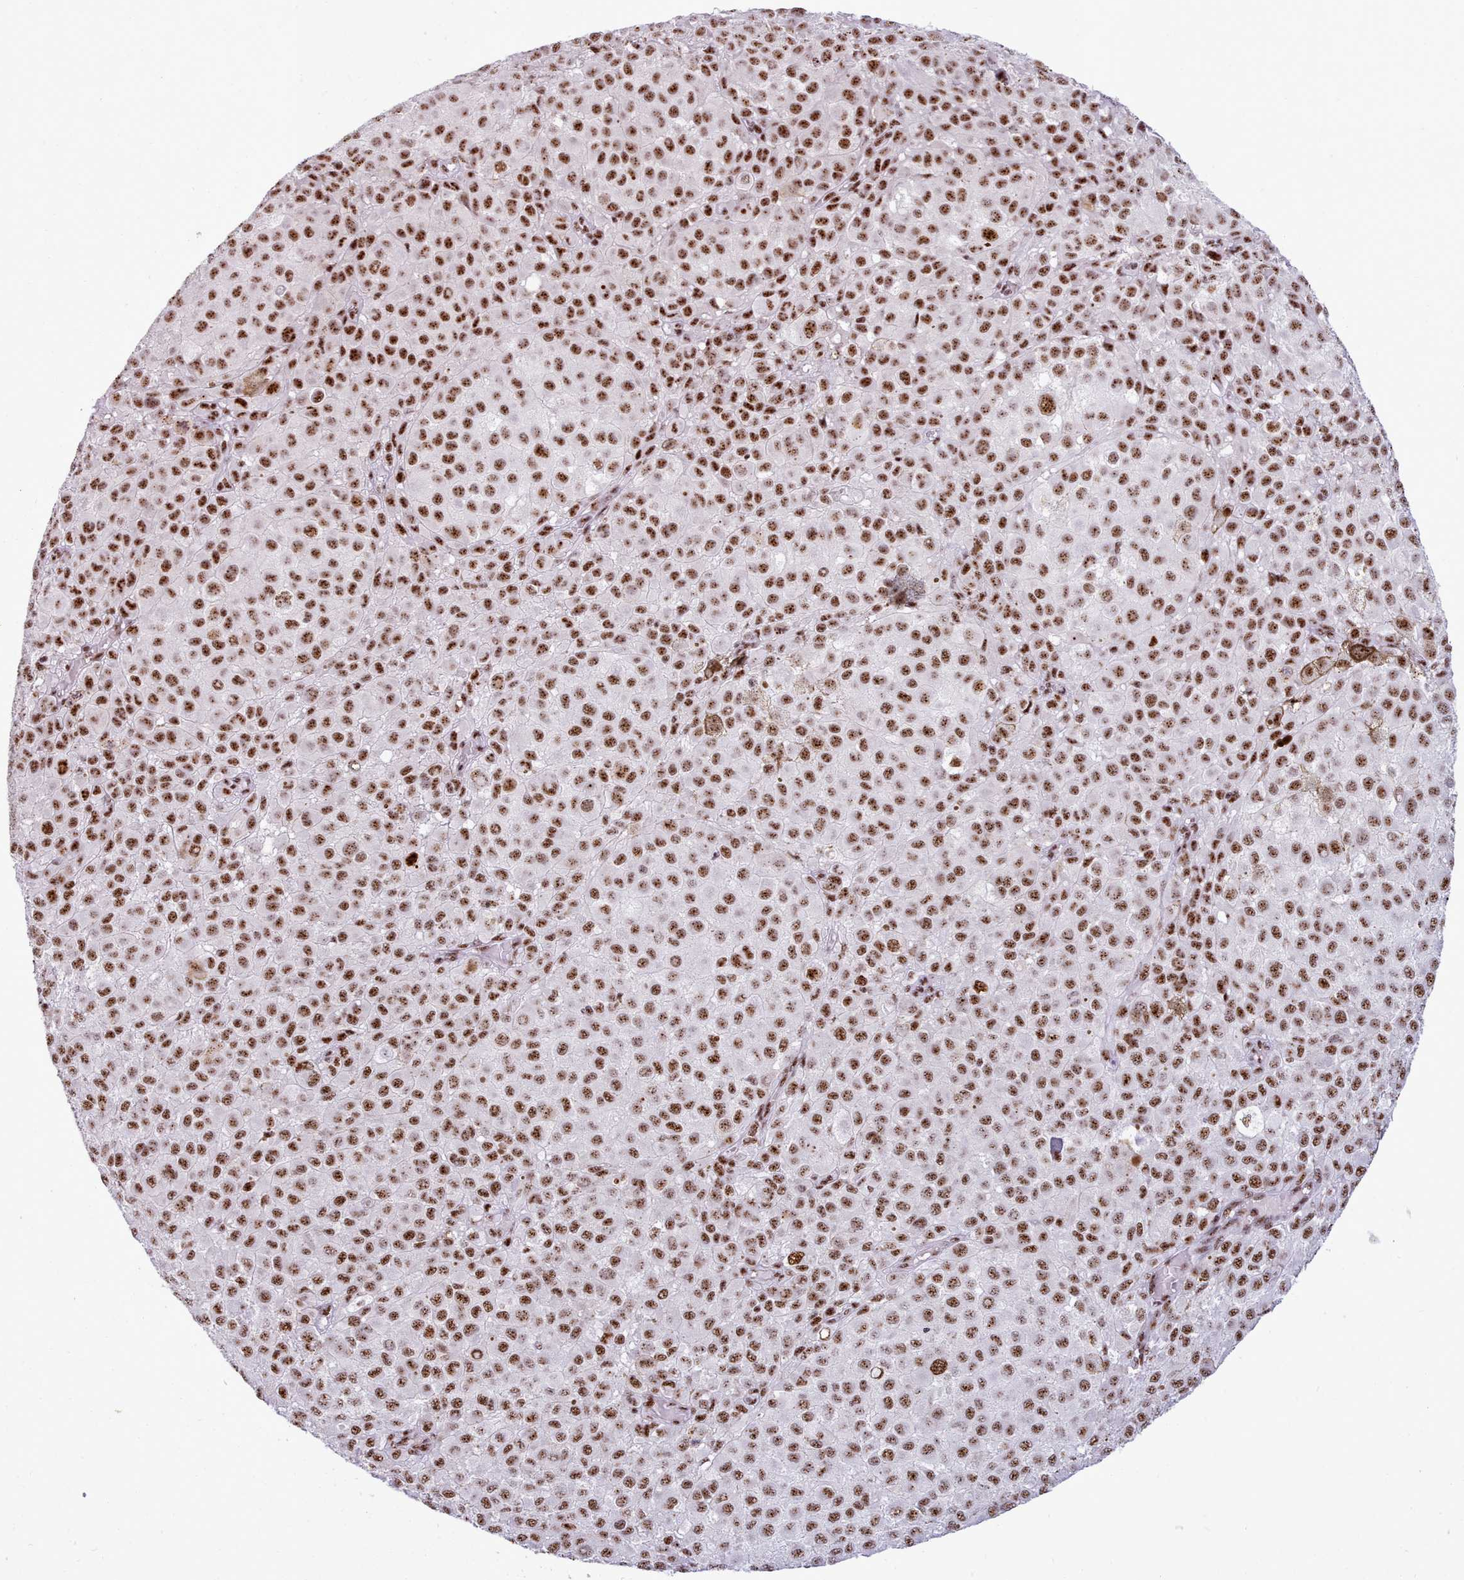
{"staining": {"intensity": "strong", "quantity": ">75%", "location": "nuclear"}, "tissue": "melanoma", "cell_type": "Tumor cells", "image_type": "cancer", "snomed": [{"axis": "morphology", "description": "Malignant melanoma, NOS"}, {"axis": "topography", "description": "Skin"}], "caption": "Immunohistochemical staining of malignant melanoma exhibits high levels of strong nuclear protein staining in approximately >75% of tumor cells.", "gene": "TMEM35B", "patient": {"sex": "male", "age": 64}}